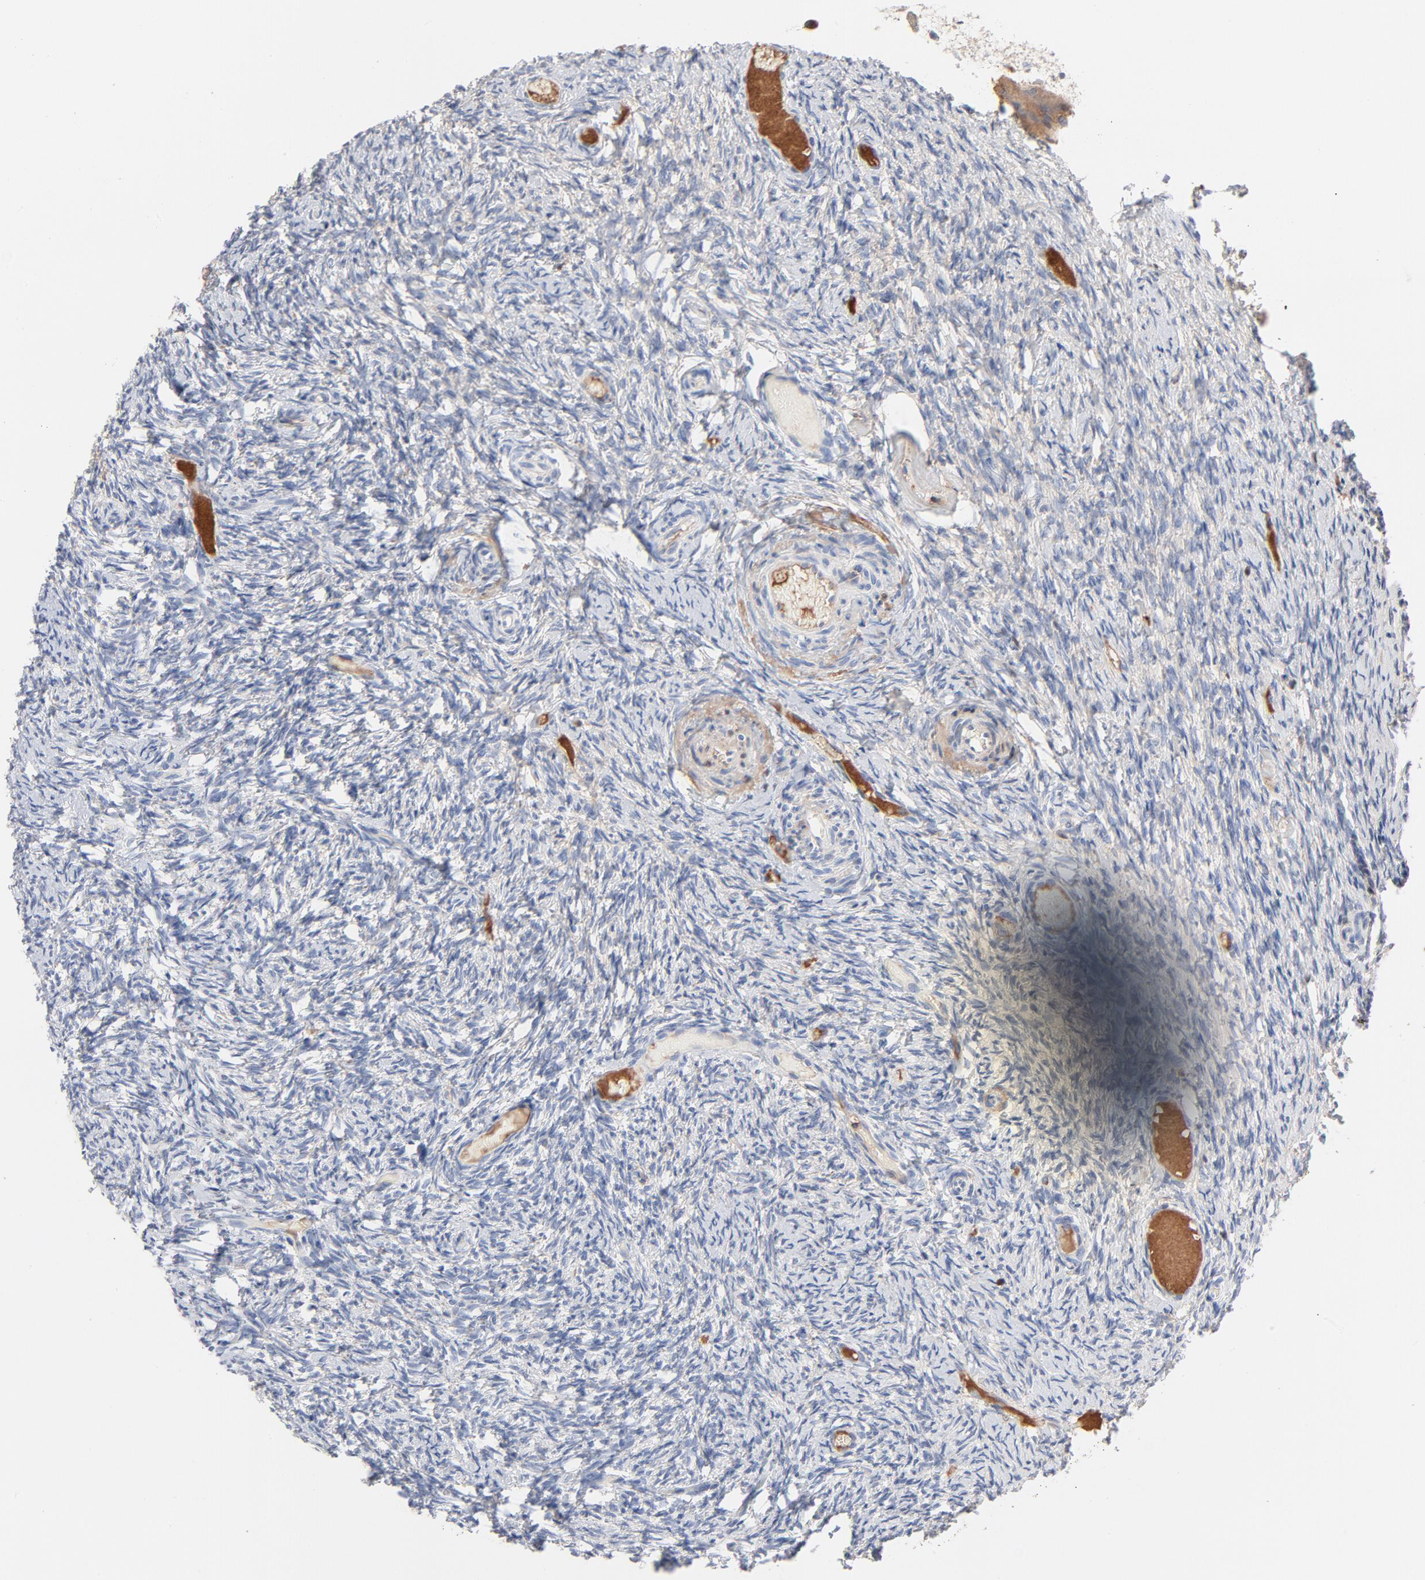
{"staining": {"intensity": "negative", "quantity": "none", "location": "none"}, "tissue": "ovary", "cell_type": "Ovarian stroma cells", "image_type": "normal", "snomed": [{"axis": "morphology", "description": "Normal tissue, NOS"}, {"axis": "topography", "description": "Ovary"}], "caption": "The image displays no significant expression in ovarian stroma cells of ovary.", "gene": "SERPINA4", "patient": {"sex": "female", "age": 60}}